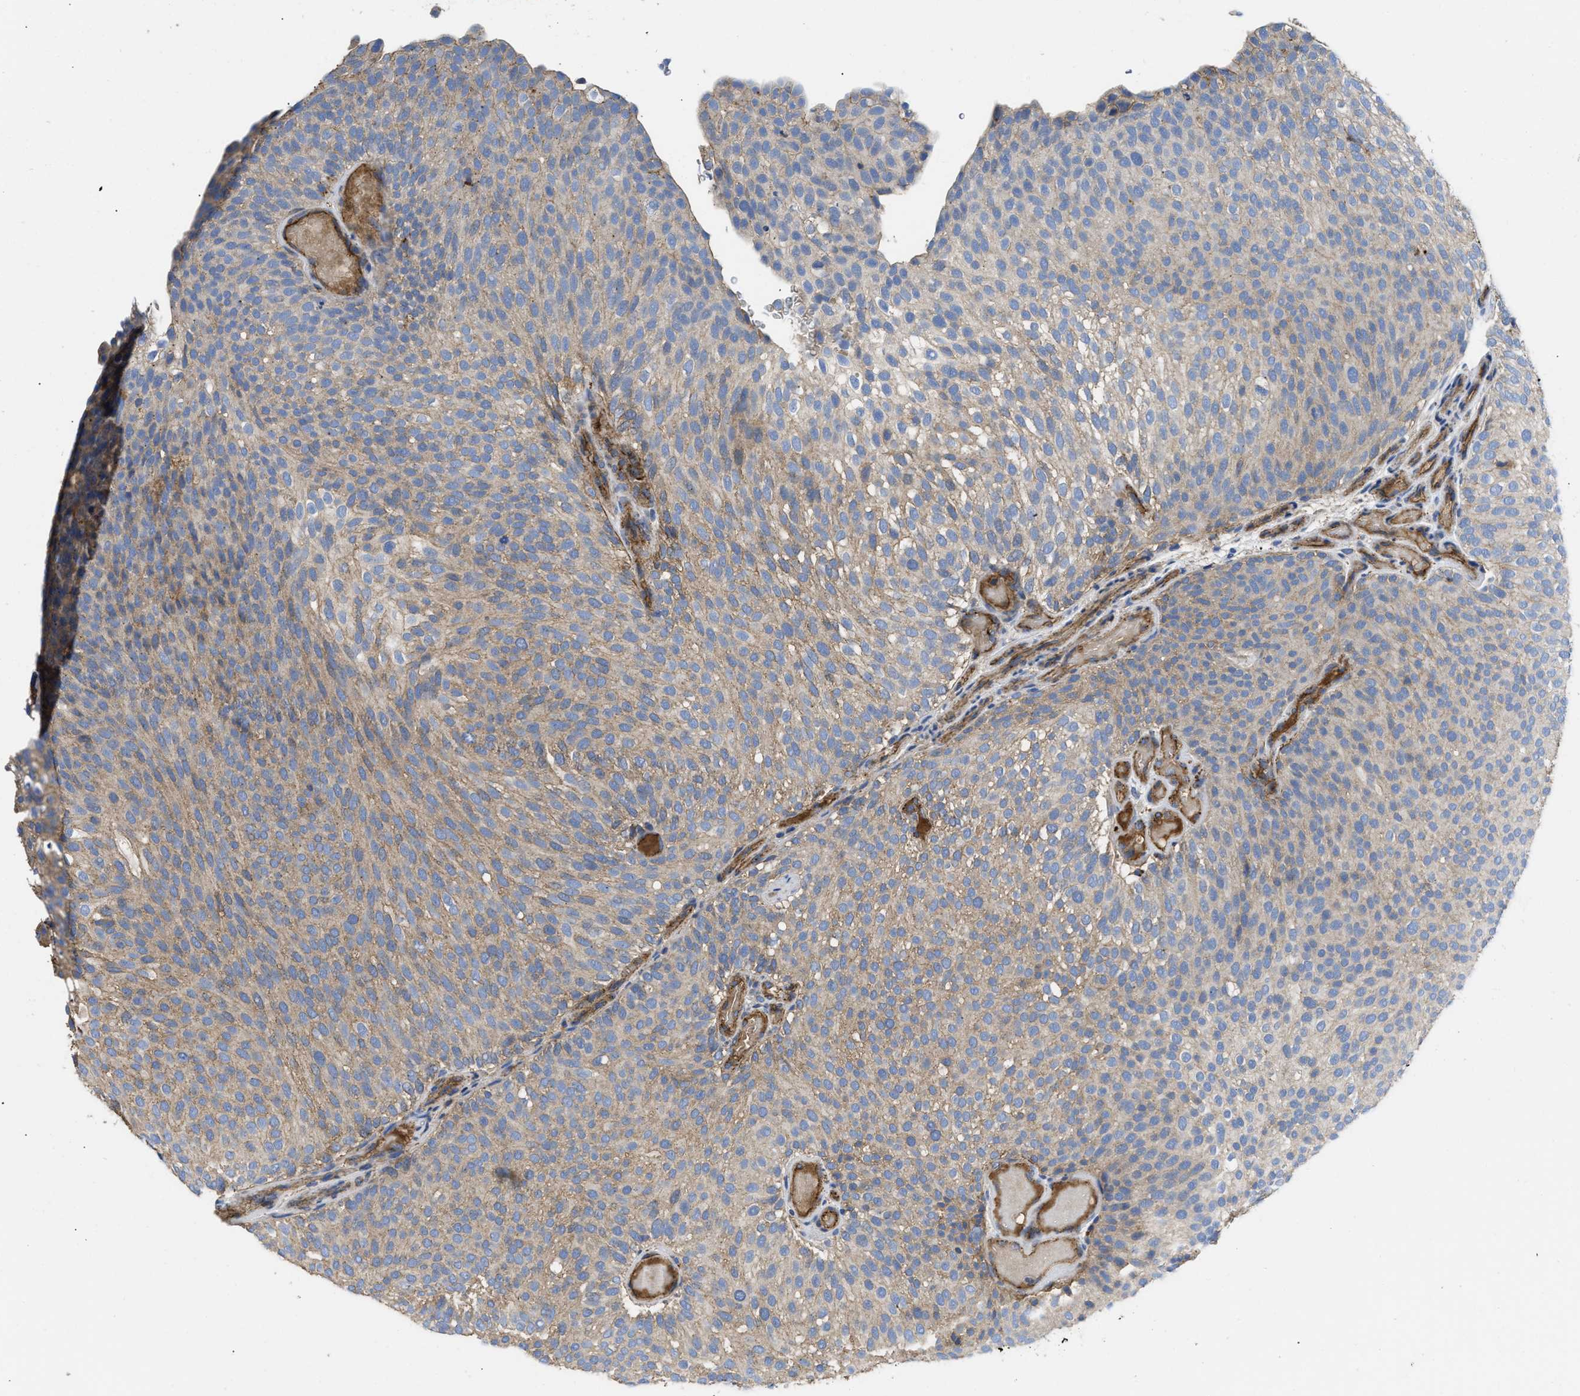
{"staining": {"intensity": "moderate", "quantity": "<25%", "location": "cytoplasmic/membranous"}, "tissue": "urothelial cancer", "cell_type": "Tumor cells", "image_type": "cancer", "snomed": [{"axis": "morphology", "description": "Urothelial carcinoma, Low grade"}, {"axis": "topography", "description": "Urinary bladder"}], "caption": "A brown stain shows moderate cytoplasmic/membranous expression of a protein in human urothelial cancer tumor cells. The staining is performed using DAB brown chromogen to label protein expression. The nuclei are counter-stained blue using hematoxylin.", "gene": "USP4", "patient": {"sex": "male", "age": 78}}